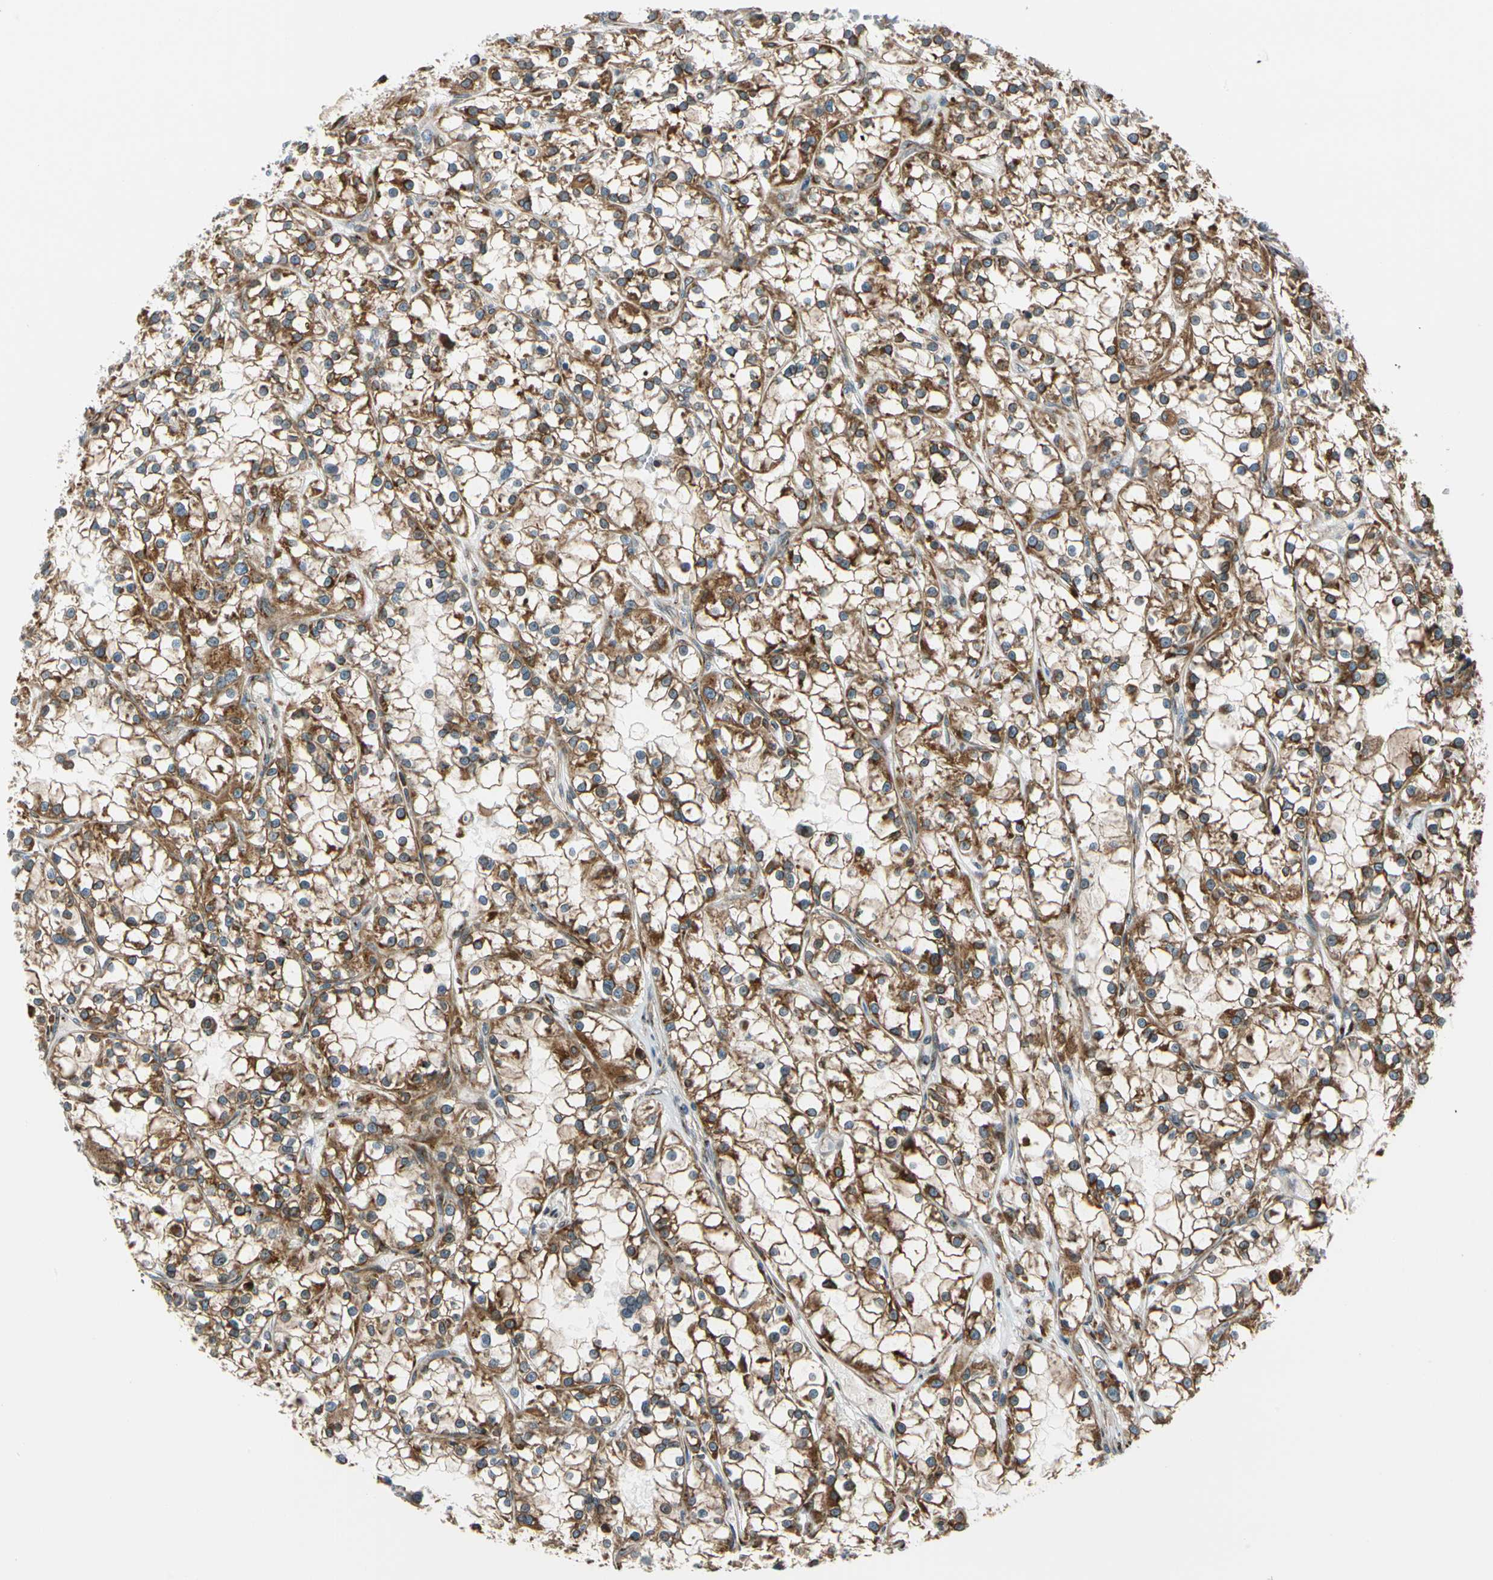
{"staining": {"intensity": "strong", "quantity": ">75%", "location": "cytoplasmic/membranous"}, "tissue": "renal cancer", "cell_type": "Tumor cells", "image_type": "cancer", "snomed": [{"axis": "morphology", "description": "Adenocarcinoma, NOS"}, {"axis": "topography", "description": "Kidney"}], "caption": "Immunohistochemical staining of human renal cancer demonstrates strong cytoplasmic/membranous protein expression in approximately >75% of tumor cells.", "gene": "NUCB1", "patient": {"sex": "female", "age": 52}}